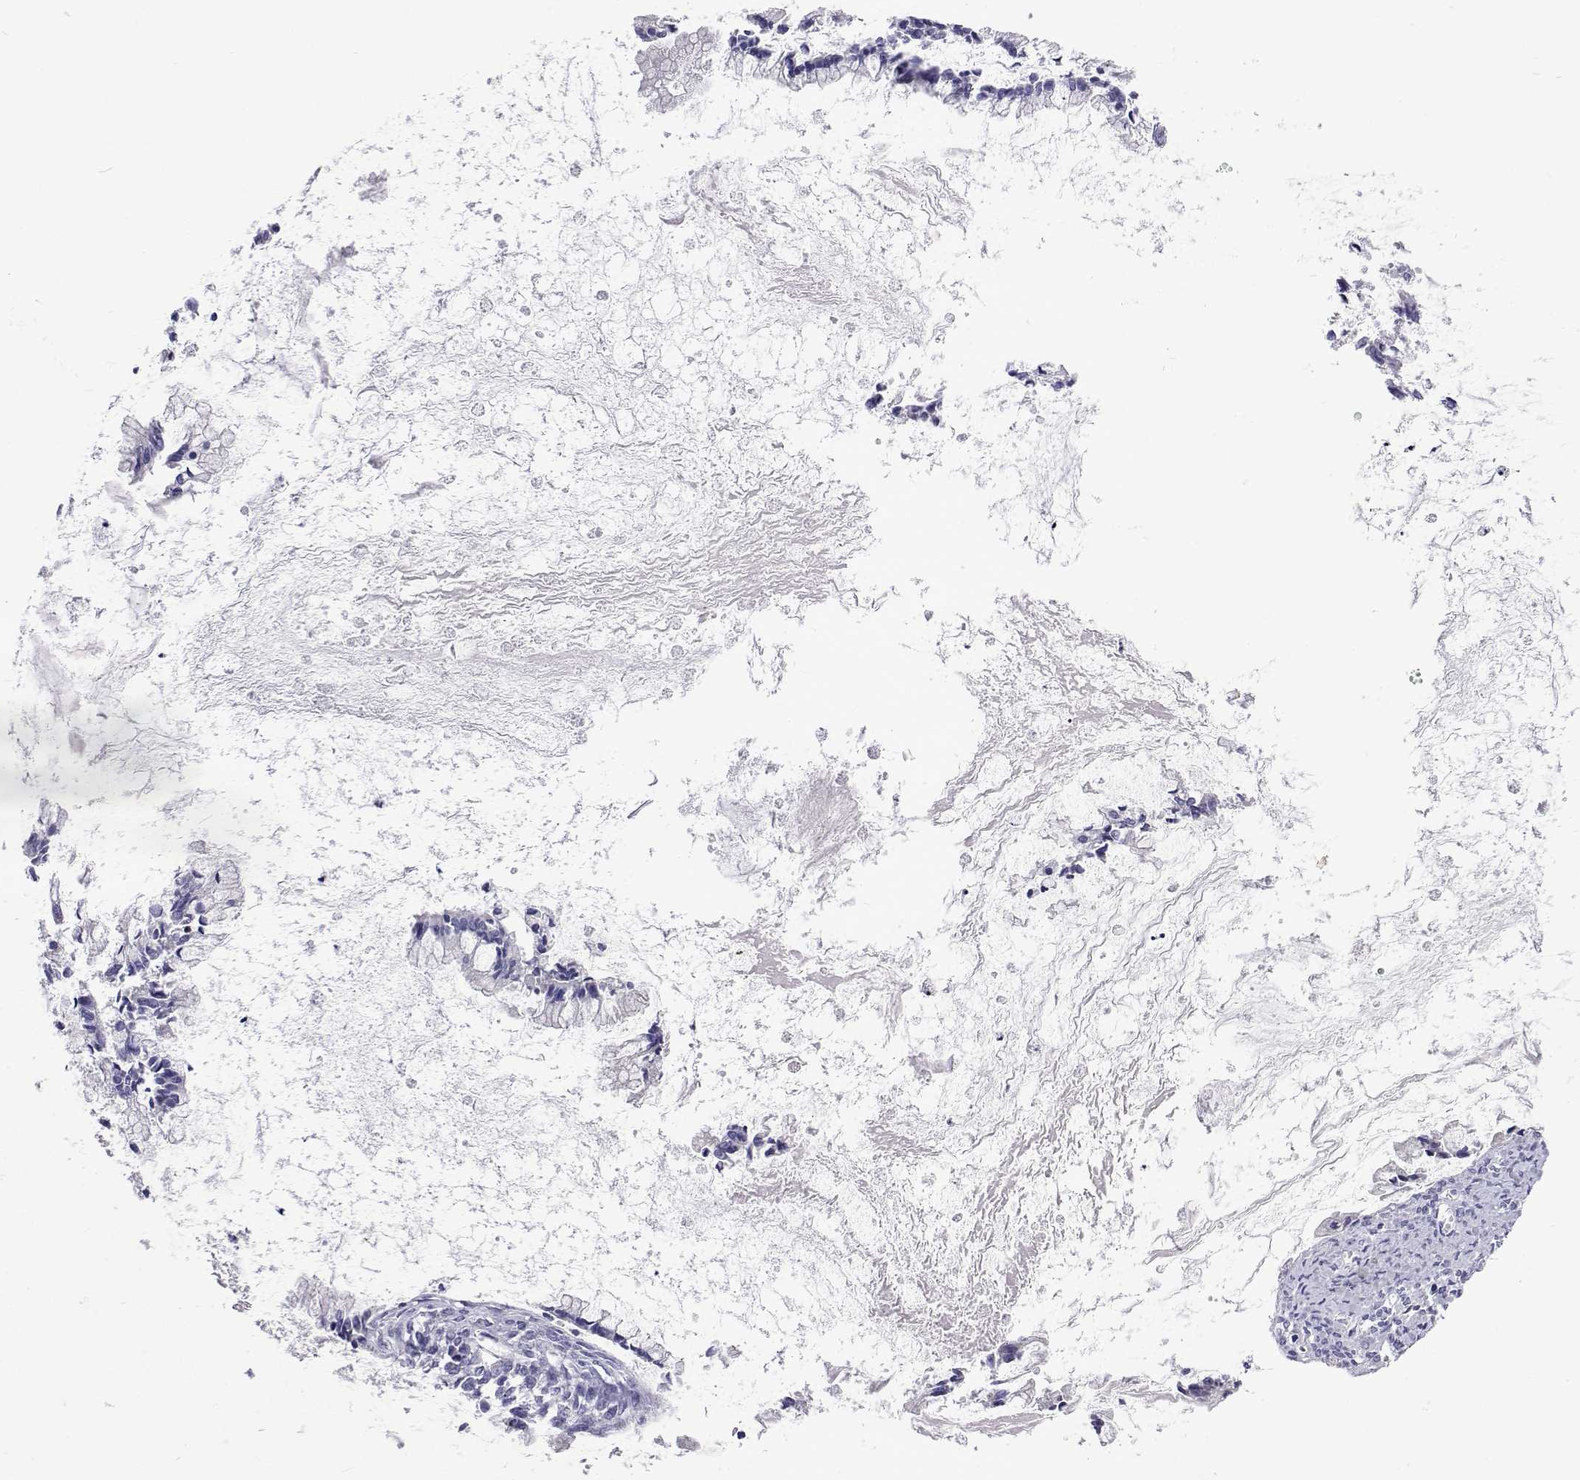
{"staining": {"intensity": "negative", "quantity": "none", "location": "none"}, "tissue": "ovarian cancer", "cell_type": "Tumor cells", "image_type": "cancer", "snomed": [{"axis": "morphology", "description": "Cystadenocarcinoma, mucinous, NOS"}, {"axis": "topography", "description": "Ovary"}], "caption": "Immunohistochemistry of ovarian cancer (mucinous cystadenocarcinoma) displays no positivity in tumor cells.", "gene": "UMODL1", "patient": {"sex": "female", "age": 67}}